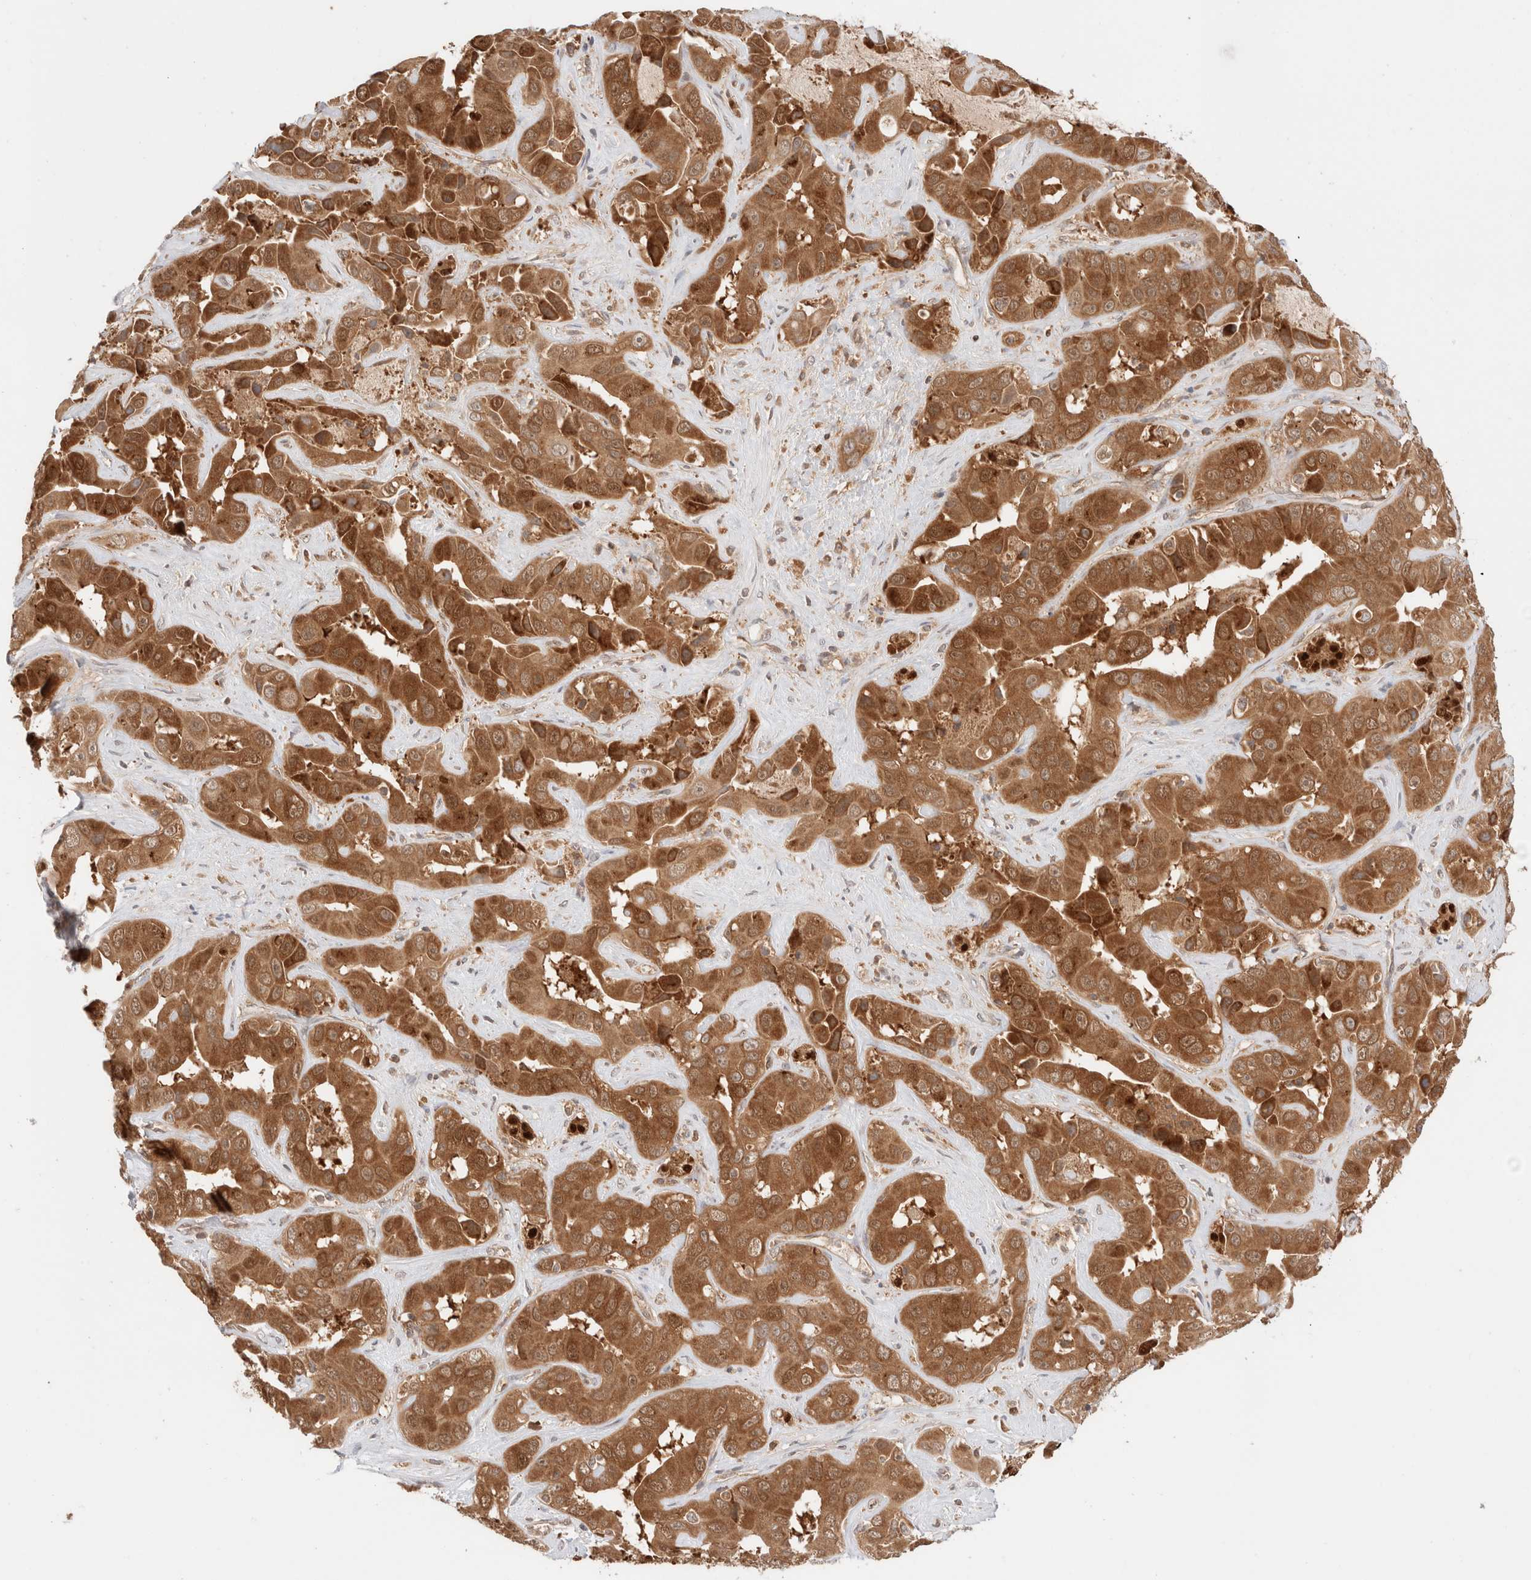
{"staining": {"intensity": "moderate", "quantity": ">75%", "location": "cytoplasmic/membranous"}, "tissue": "liver cancer", "cell_type": "Tumor cells", "image_type": "cancer", "snomed": [{"axis": "morphology", "description": "Cholangiocarcinoma"}, {"axis": "topography", "description": "Liver"}], "caption": "Liver cholangiocarcinoma tissue reveals moderate cytoplasmic/membranous positivity in approximately >75% of tumor cells, visualized by immunohistochemistry. Using DAB (brown) and hematoxylin (blue) stains, captured at high magnification using brightfield microscopy.", "gene": "XKR4", "patient": {"sex": "female", "age": 52}}